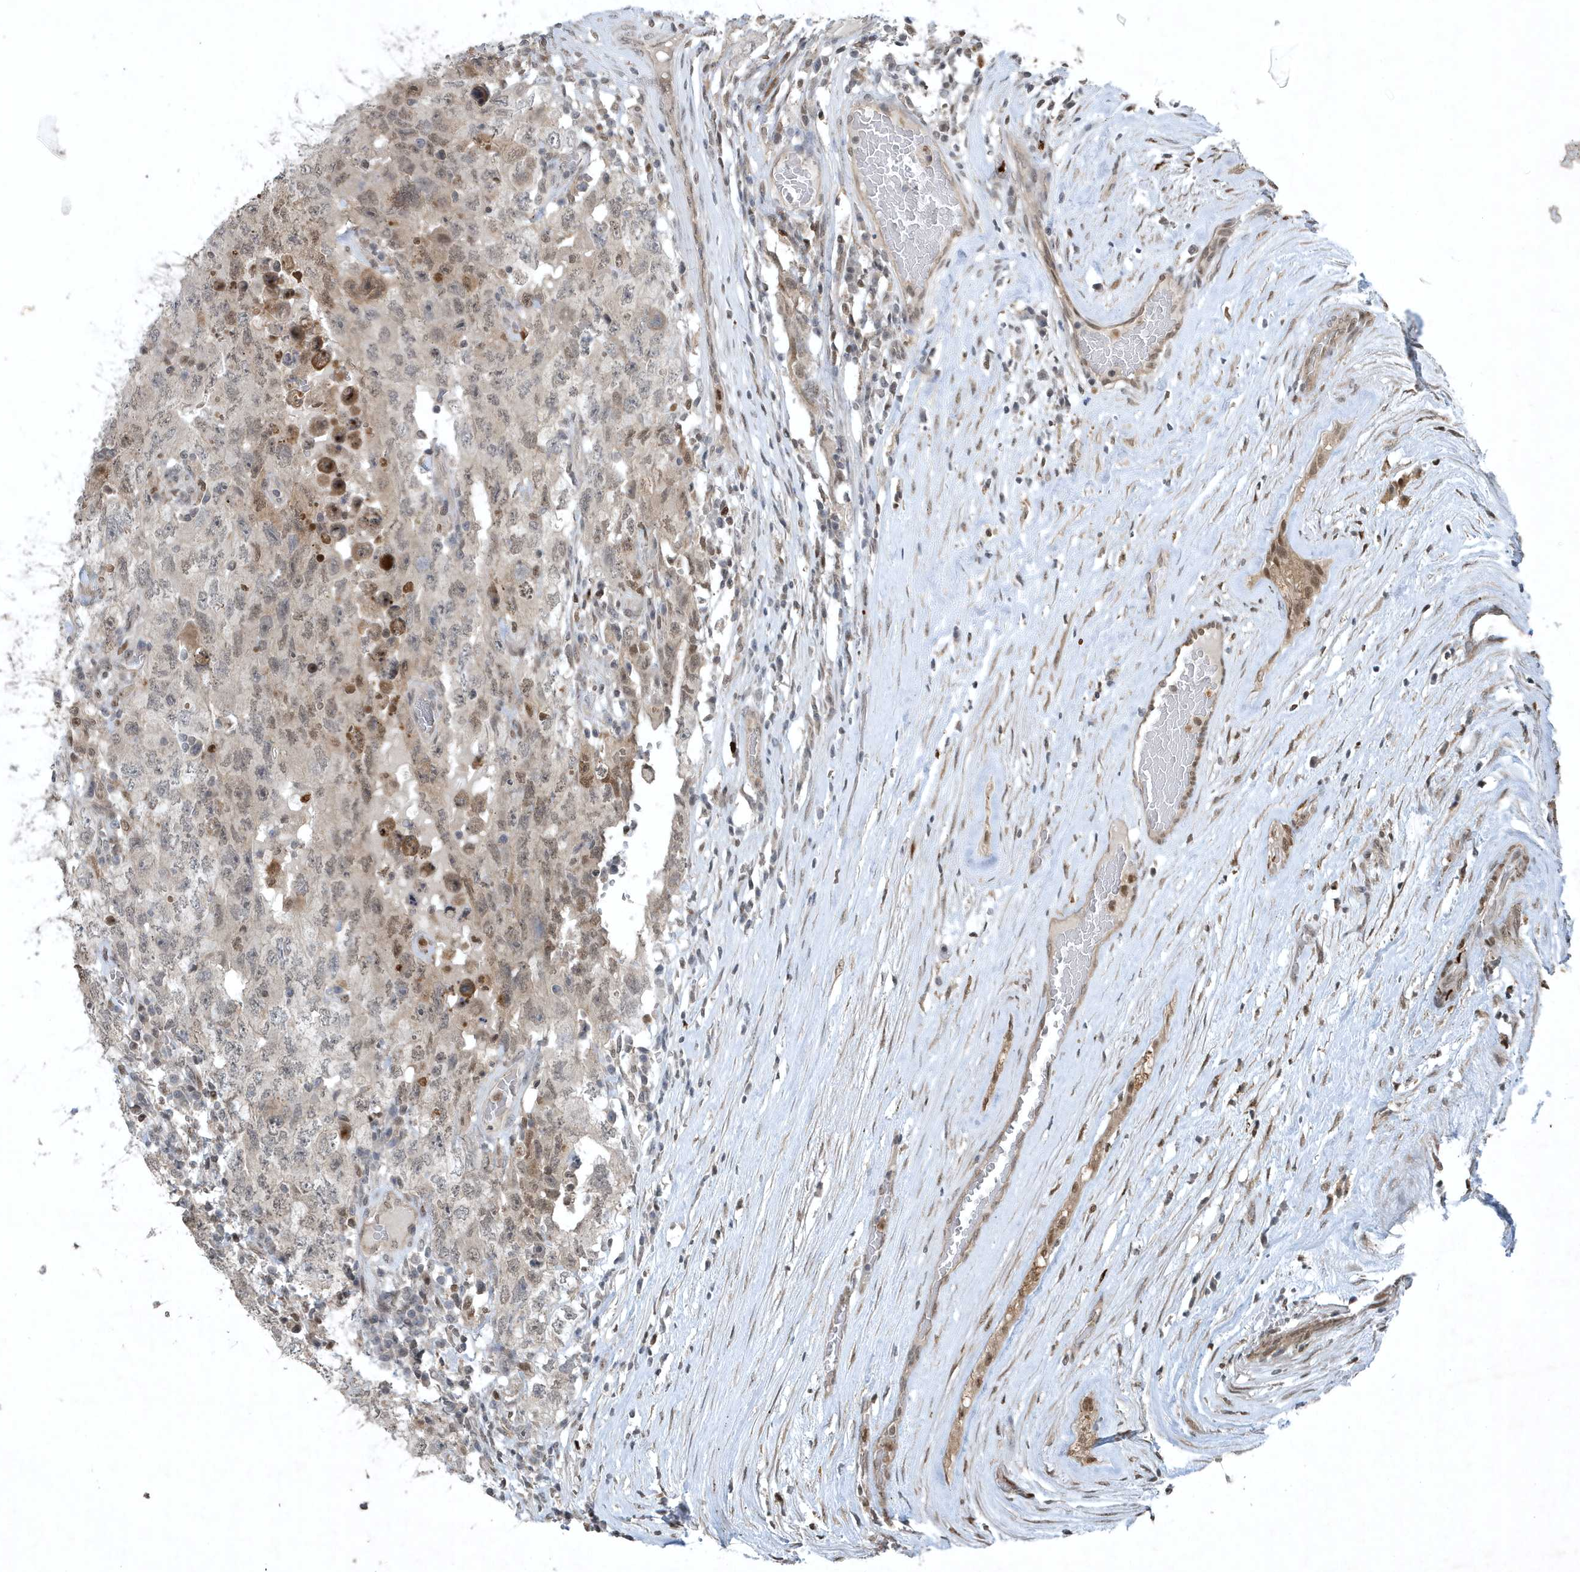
{"staining": {"intensity": "weak", "quantity": "25%-75%", "location": "nuclear"}, "tissue": "testis cancer", "cell_type": "Tumor cells", "image_type": "cancer", "snomed": [{"axis": "morphology", "description": "Carcinoma, Embryonal, NOS"}, {"axis": "topography", "description": "Testis"}], "caption": "Testis embryonal carcinoma stained for a protein demonstrates weak nuclear positivity in tumor cells.", "gene": "HSPA1A", "patient": {"sex": "male", "age": 26}}